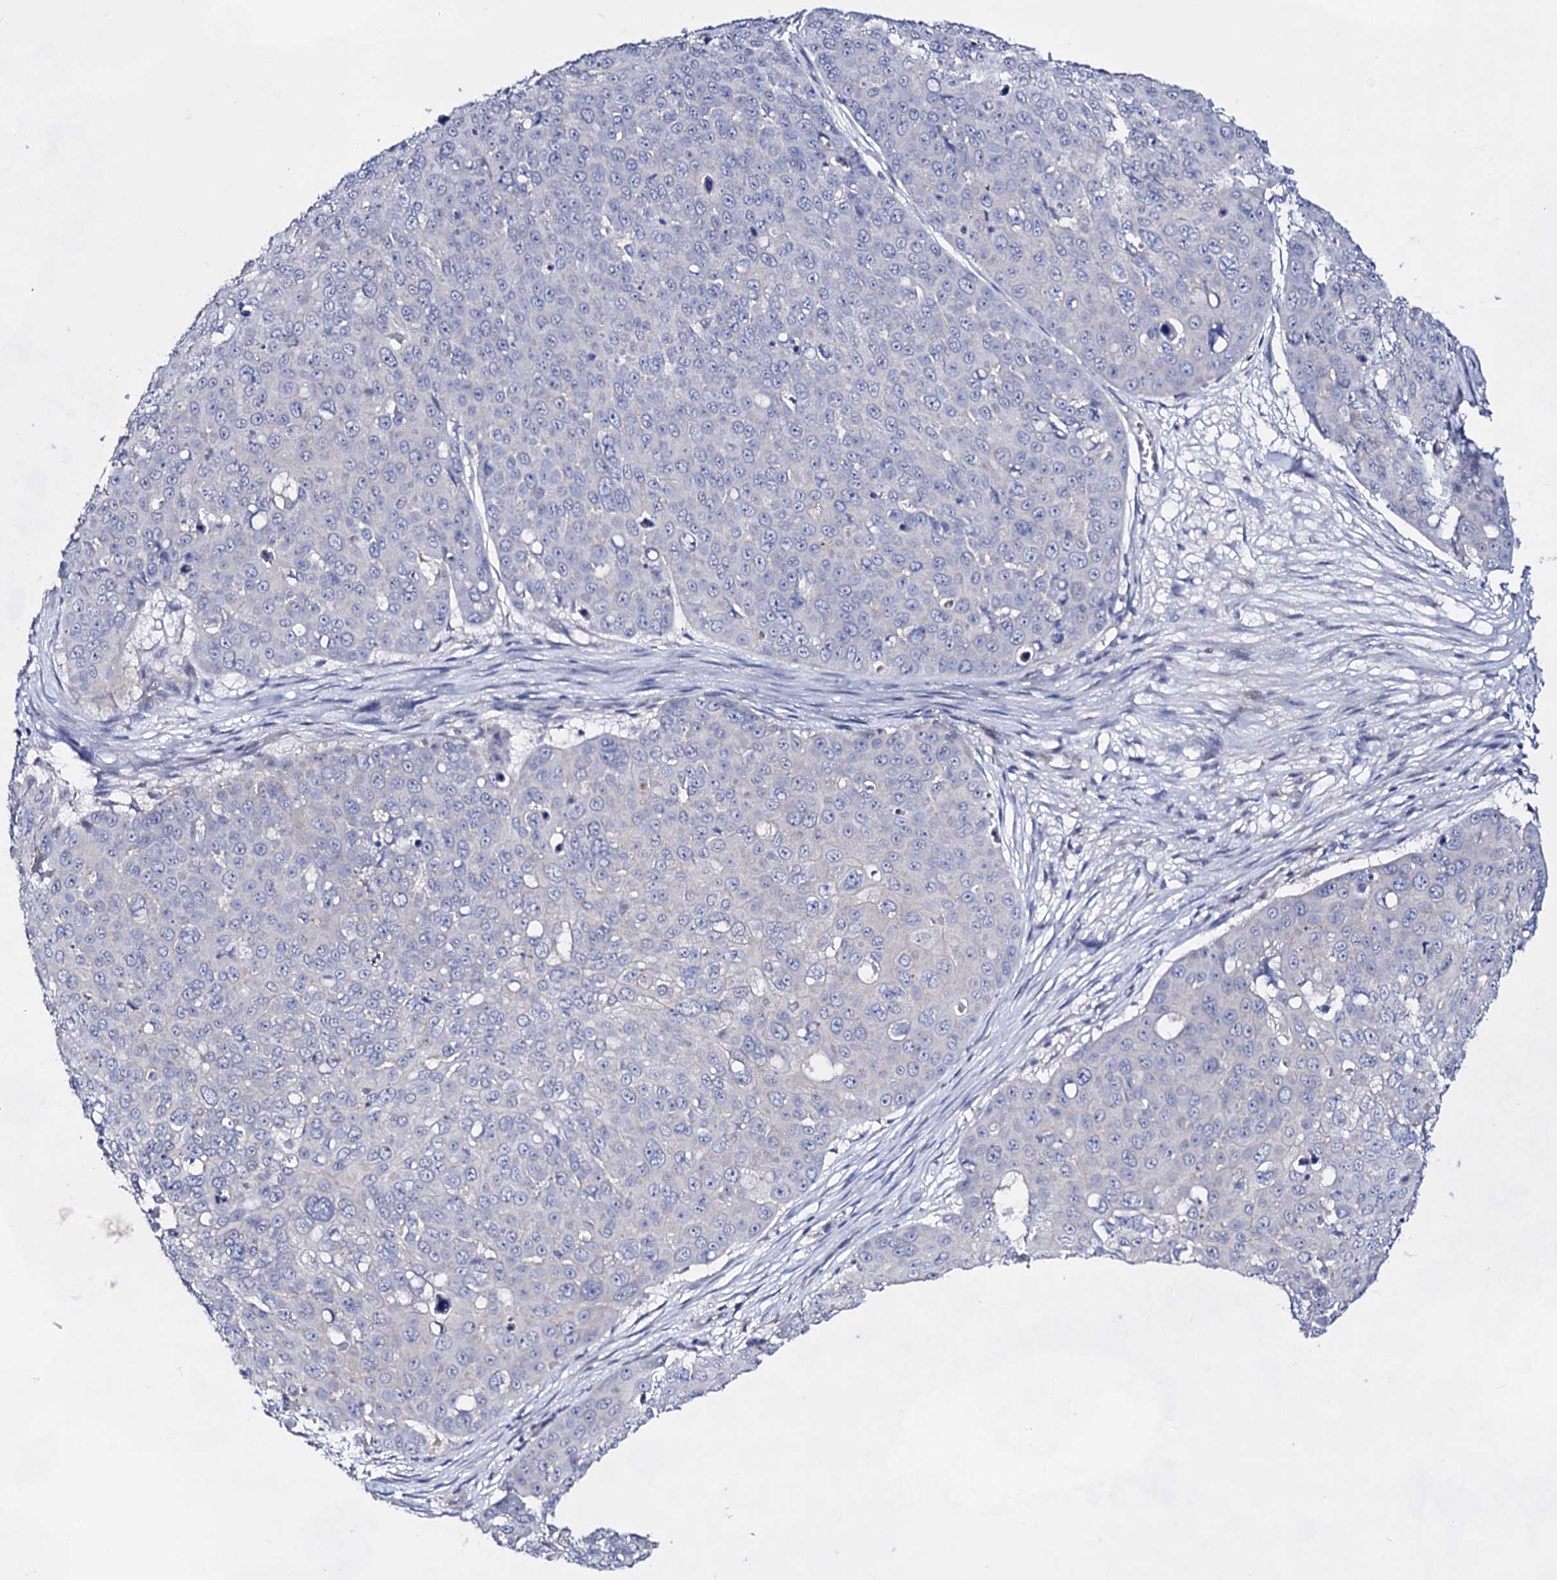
{"staining": {"intensity": "negative", "quantity": "none", "location": "none"}, "tissue": "skin cancer", "cell_type": "Tumor cells", "image_type": "cancer", "snomed": [{"axis": "morphology", "description": "Squamous cell carcinoma, NOS"}, {"axis": "topography", "description": "Skin"}], "caption": "The photomicrograph exhibits no significant staining in tumor cells of skin squamous cell carcinoma.", "gene": "PLIN1", "patient": {"sex": "male", "age": 71}}